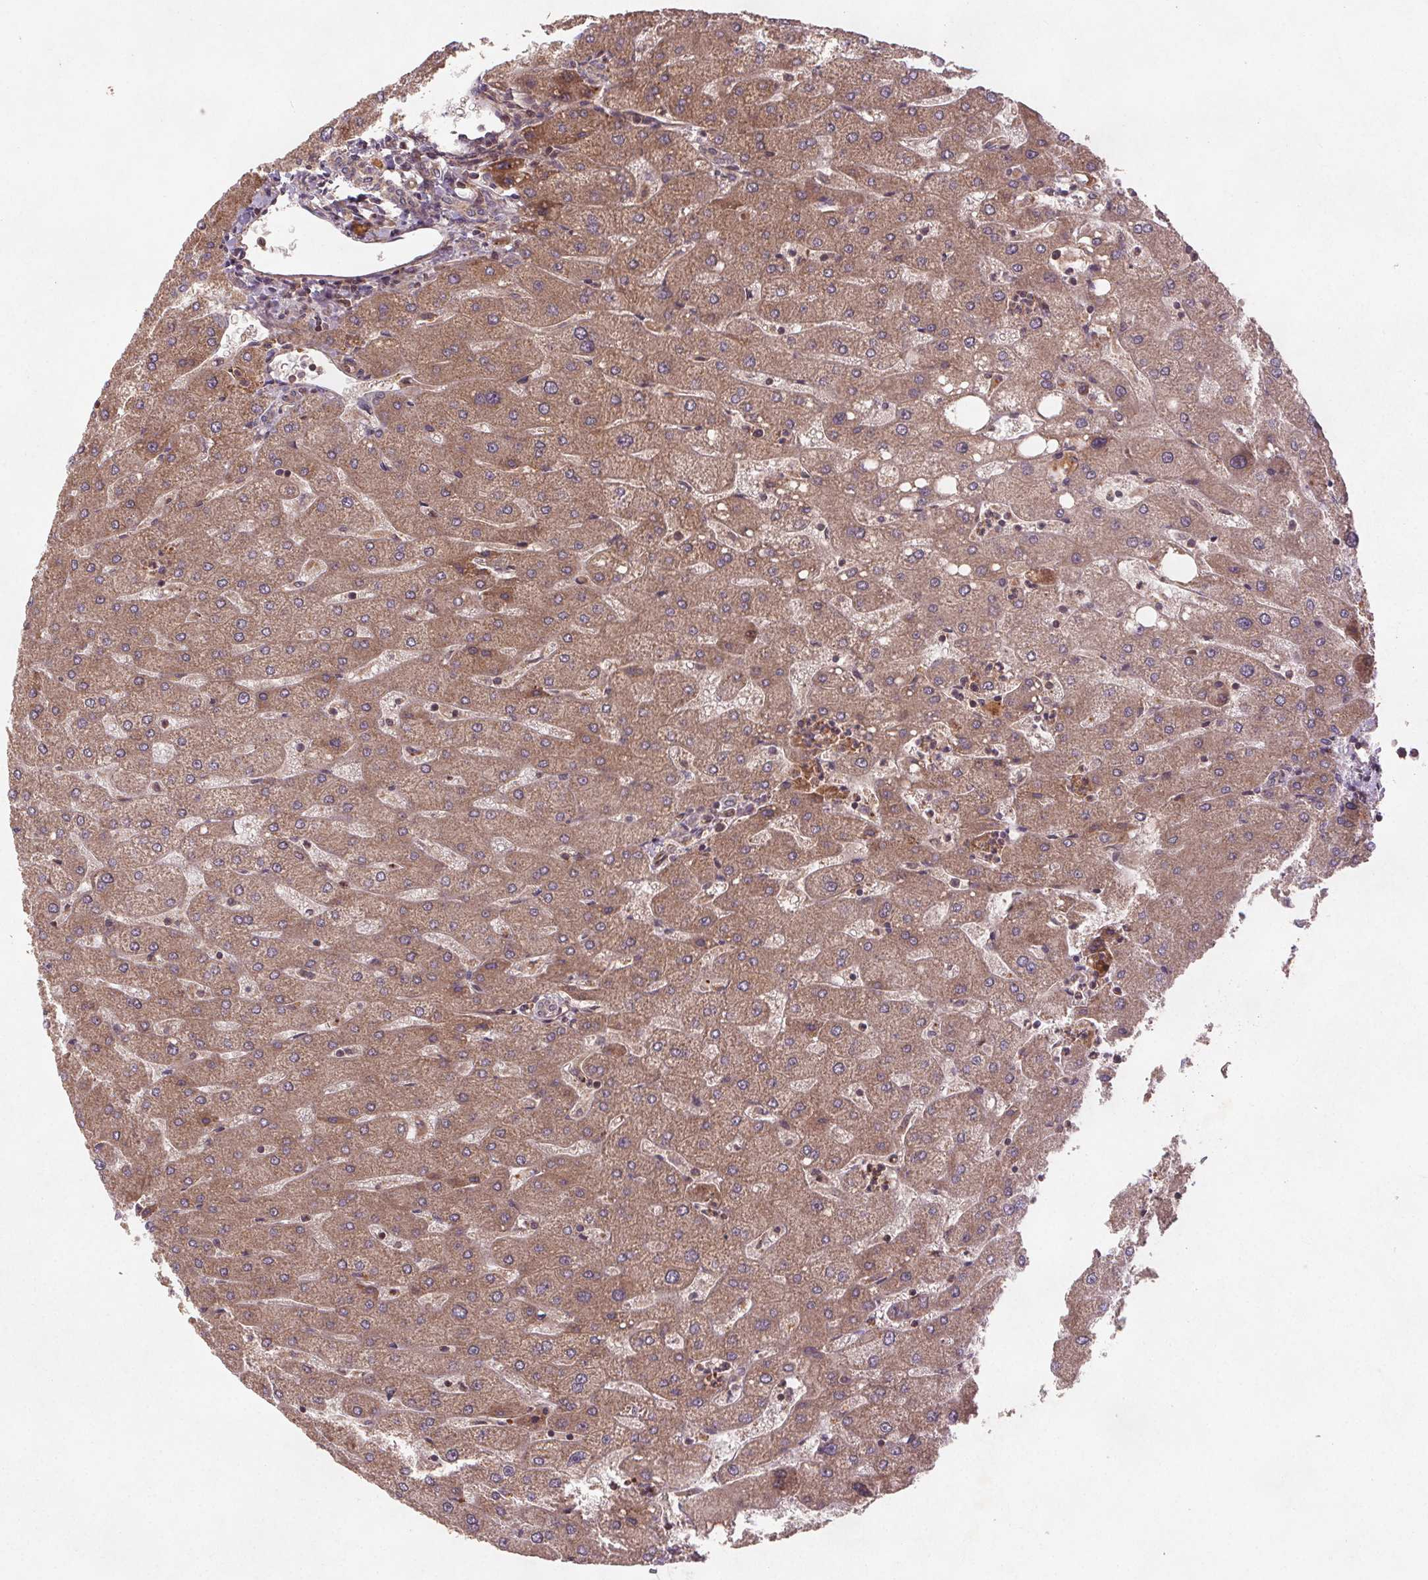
{"staining": {"intensity": "weak", "quantity": "25%-75%", "location": "cytoplasmic/membranous"}, "tissue": "liver", "cell_type": "Cholangiocytes", "image_type": "normal", "snomed": [{"axis": "morphology", "description": "Normal tissue, NOS"}, {"axis": "topography", "description": "Liver"}], "caption": "An image of human liver stained for a protein demonstrates weak cytoplasmic/membranous brown staining in cholangiocytes.", "gene": "SEC14L2", "patient": {"sex": "male", "age": 67}}